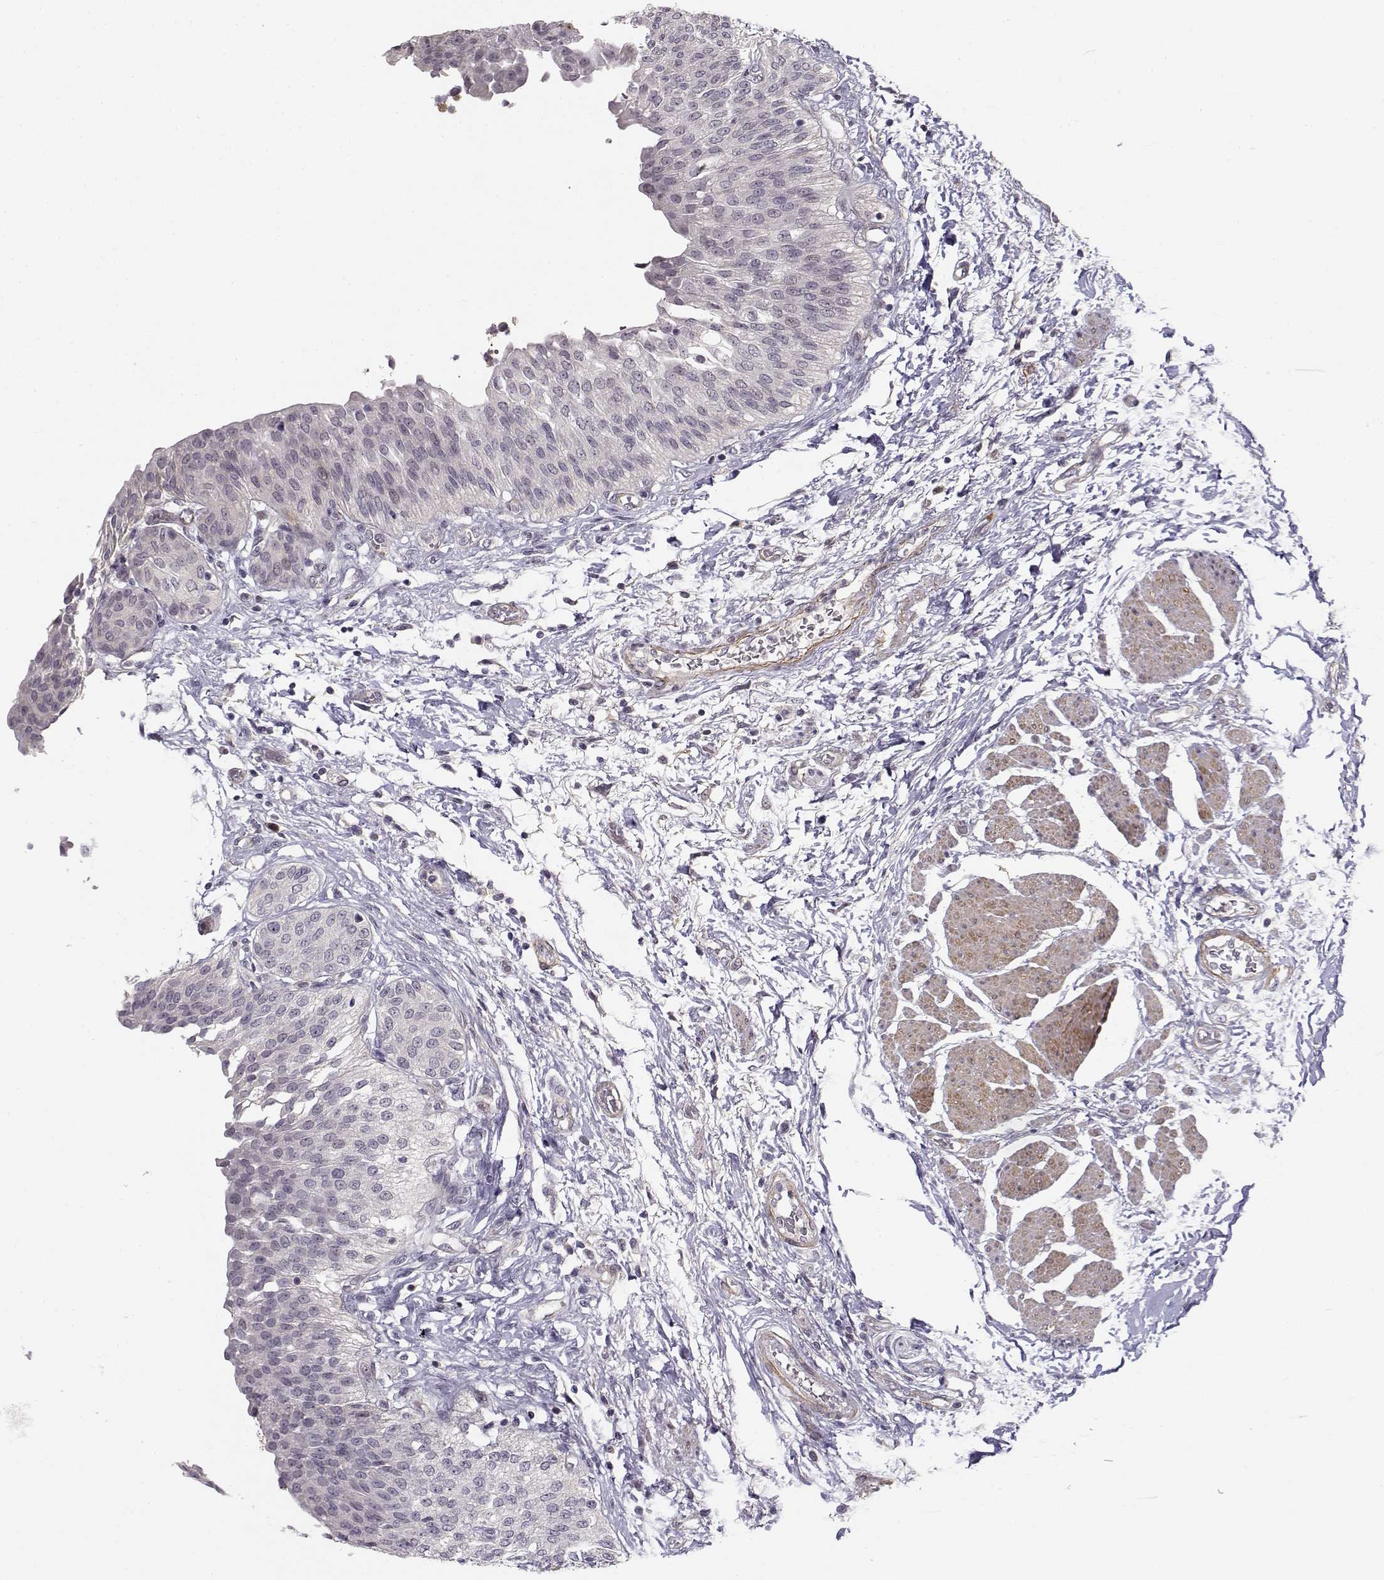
{"staining": {"intensity": "negative", "quantity": "none", "location": "none"}, "tissue": "urinary bladder", "cell_type": "Urothelial cells", "image_type": "normal", "snomed": [{"axis": "morphology", "description": "Normal tissue, NOS"}, {"axis": "morphology", "description": "Metaplasia, NOS"}, {"axis": "topography", "description": "Urinary bladder"}], "caption": "Image shows no protein positivity in urothelial cells of benign urinary bladder.", "gene": "RGS9BP", "patient": {"sex": "male", "age": 68}}